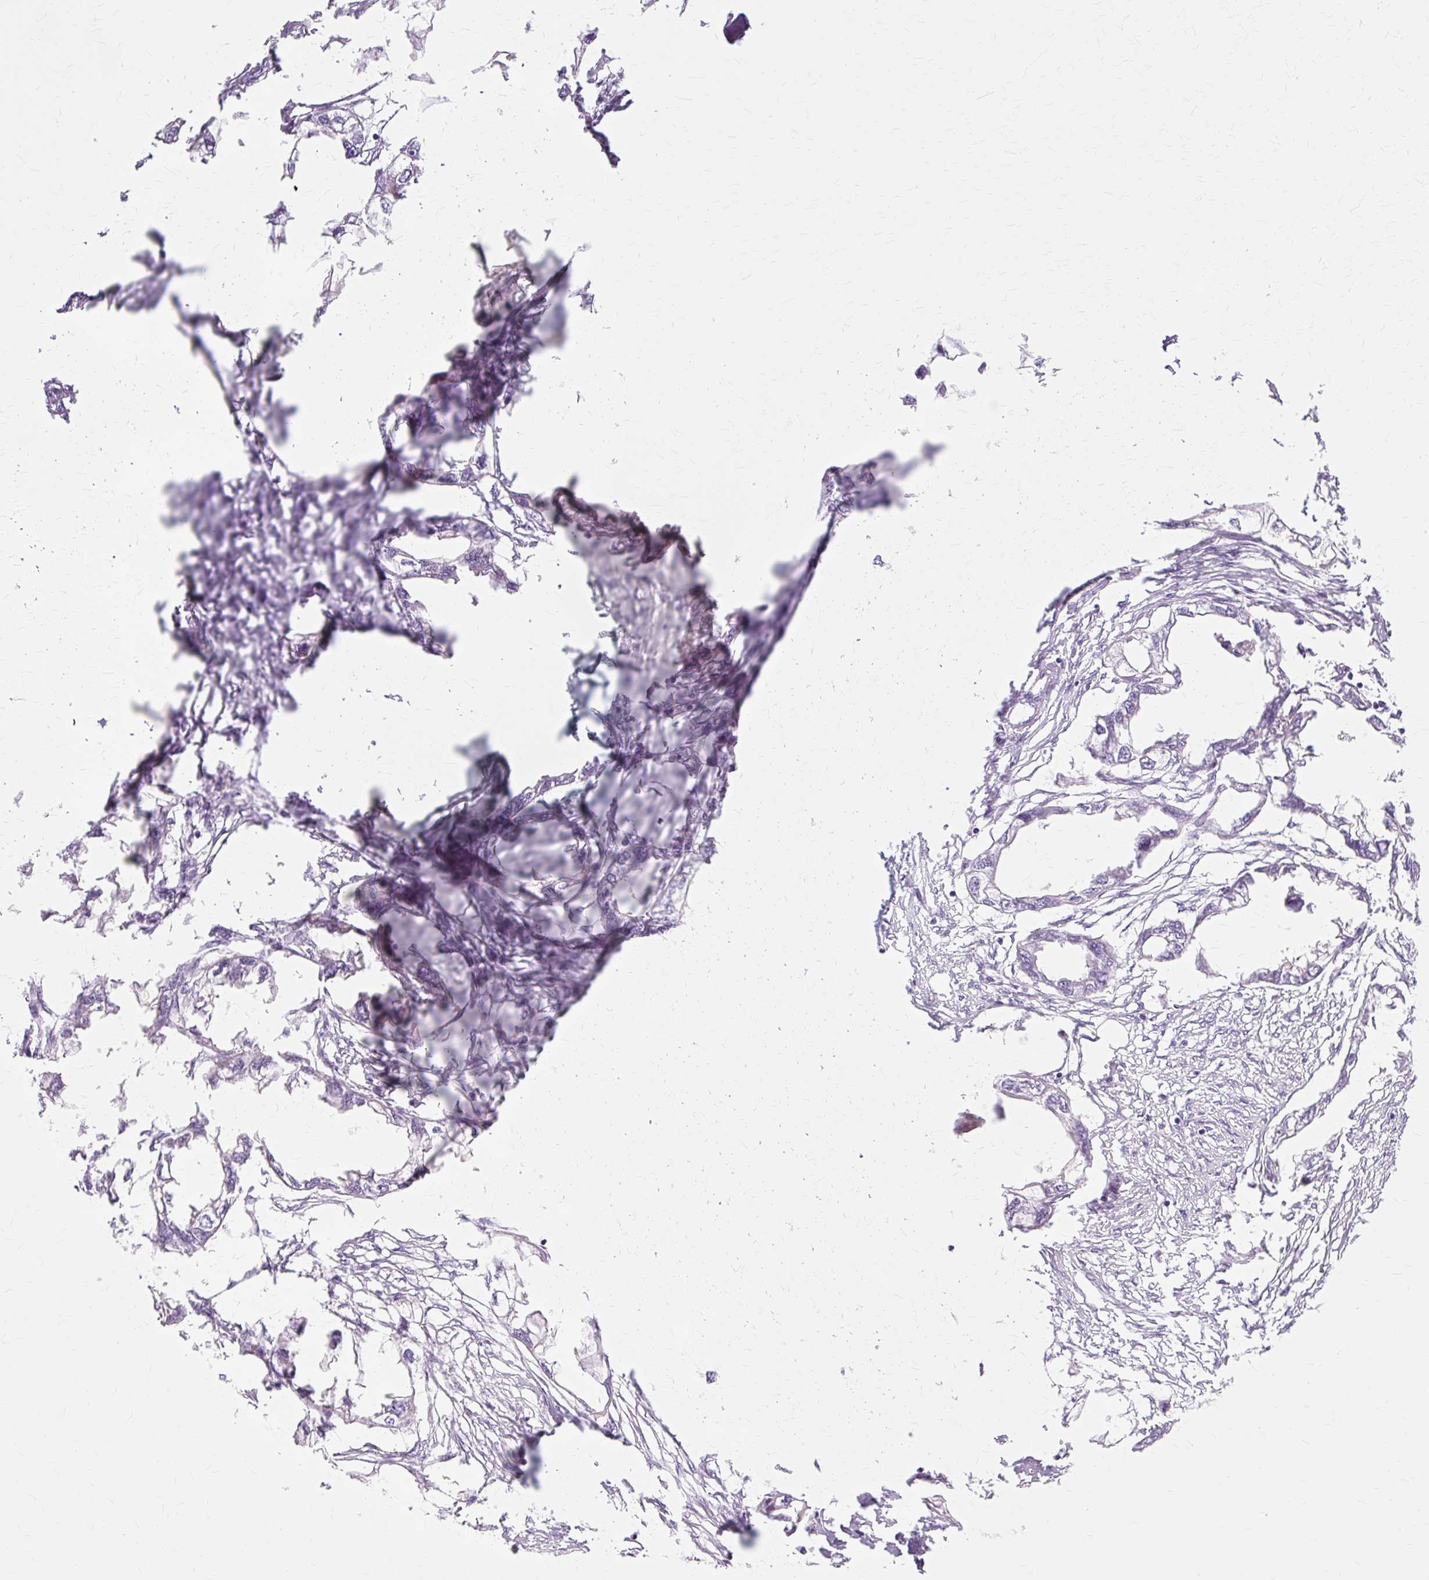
{"staining": {"intensity": "negative", "quantity": "none", "location": "none"}, "tissue": "endometrial cancer", "cell_type": "Tumor cells", "image_type": "cancer", "snomed": [{"axis": "morphology", "description": "Adenocarcinoma, NOS"}, {"axis": "morphology", "description": "Adenocarcinoma, metastatic, NOS"}, {"axis": "topography", "description": "Adipose tissue"}, {"axis": "topography", "description": "Endometrium"}], "caption": "Adenocarcinoma (endometrial) was stained to show a protein in brown. There is no significant staining in tumor cells. (Immunohistochemistry, brightfield microscopy, high magnification).", "gene": "IRX2", "patient": {"sex": "female", "age": 67}}